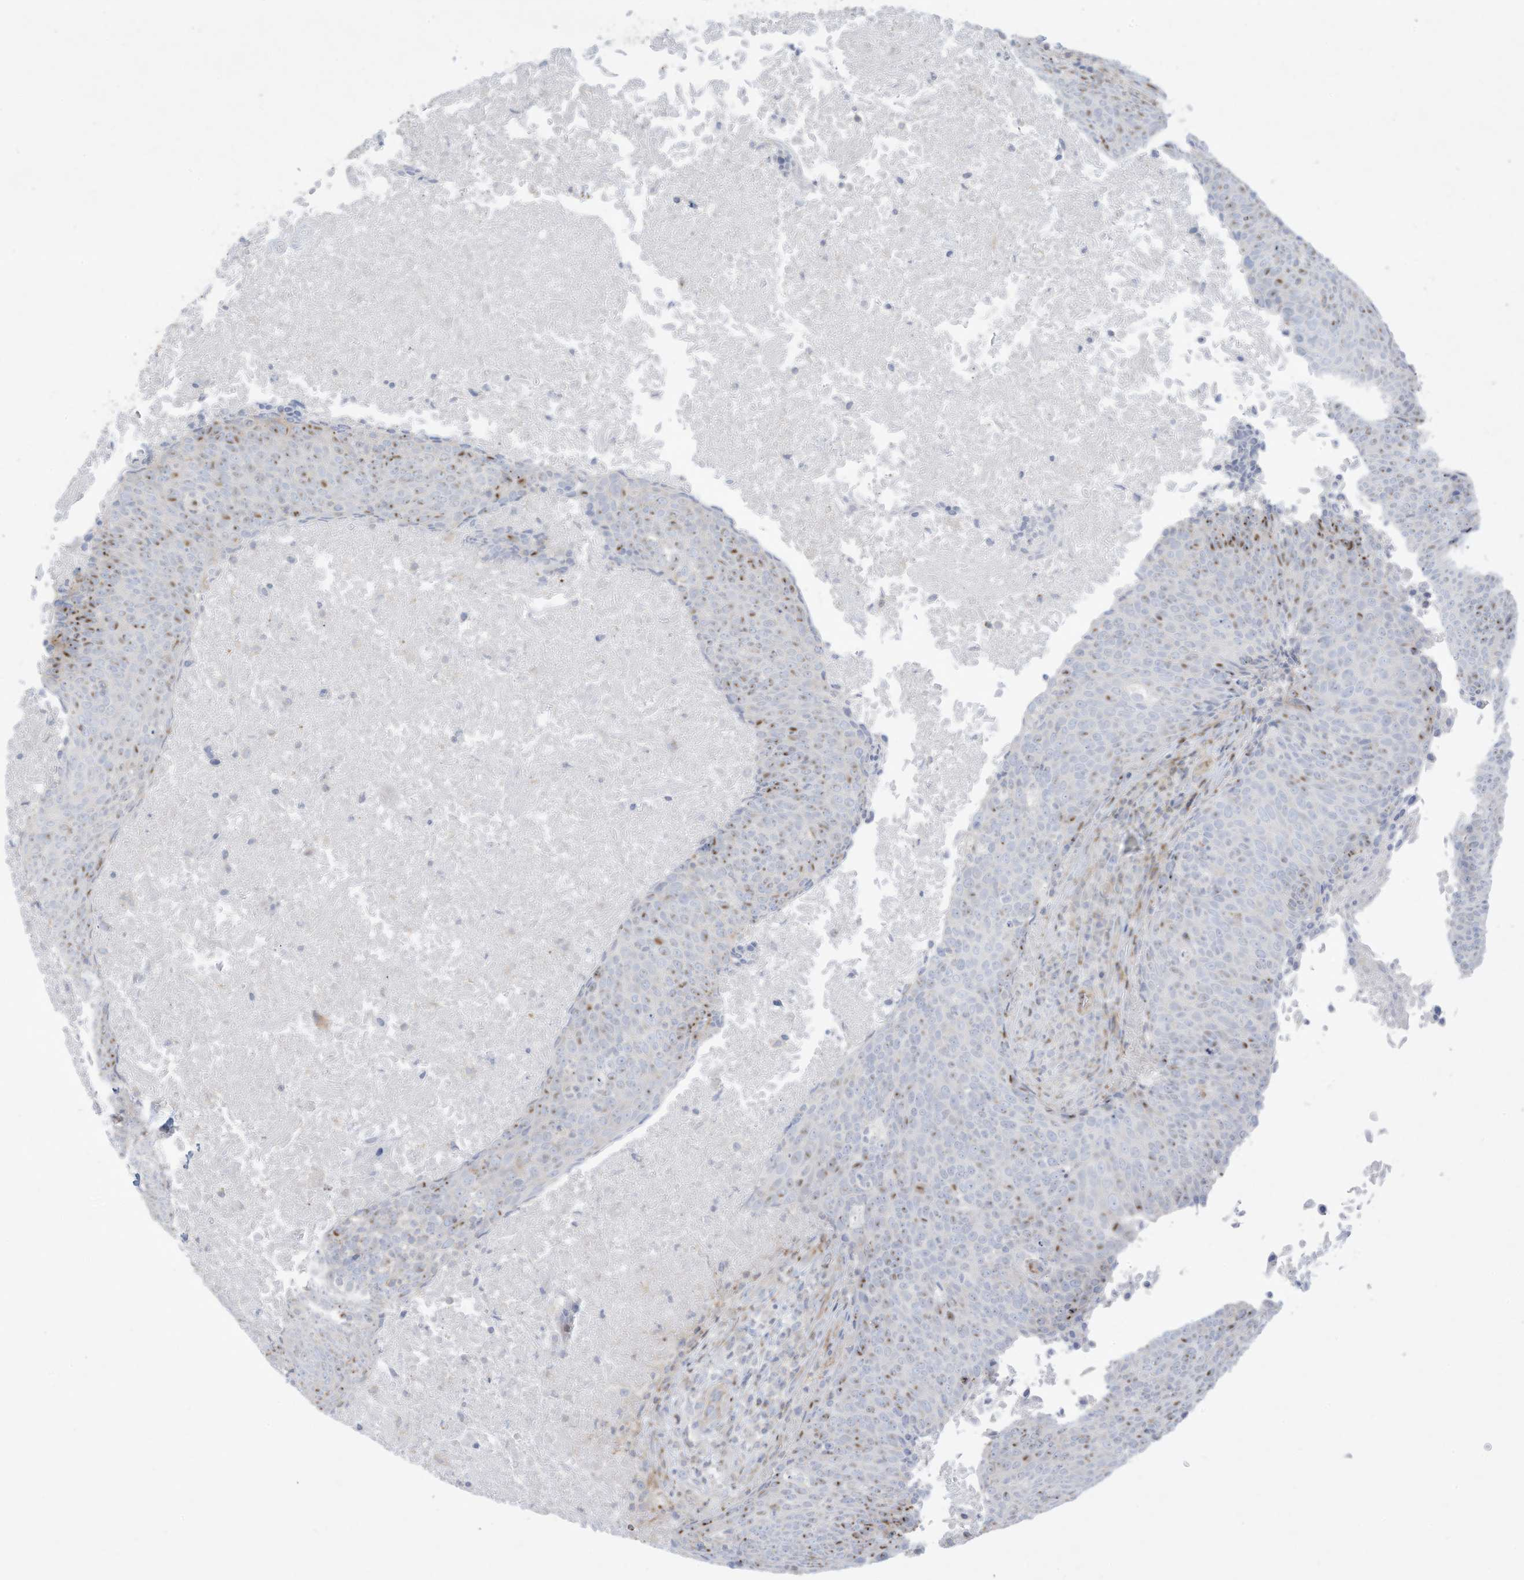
{"staining": {"intensity": "moderate", "quantity": "<25%", "location": "cytoplasmic/membranous,nuclear"}, "tissue": "head and neck cancer", "cell_type": "Tumor cells", "image_type": "cancer", "snomed": [{"axis": "morphology", "description": "Squamous cell carcinoma, NOS"}, {"axis": "morphology", "description": "Squamous cell carcinoma, metastatic, NOS"}, {"axis": "topography", "description": "Lymph node"}, {"axis": "topography", "description": "Head-Neck"}], "caption": "Immunohistochemistry (IHC) staining of head and neck cancer (squamous cell carcinoma), which exhibits low levels of moderate cytoplasmic/membranous and nuclear expression in about <25% of tumor cells indicating moderate cytoplasmic/membranous and nuclear protein positivity. The staining was performed using DAB (3,3'-diaminobenzidine) (brown) for protein detection and nuclei were counterstained in hematoxylin (blue).", "gene": "THNSL2", "patient": {"sex": "male", "age": 62}}